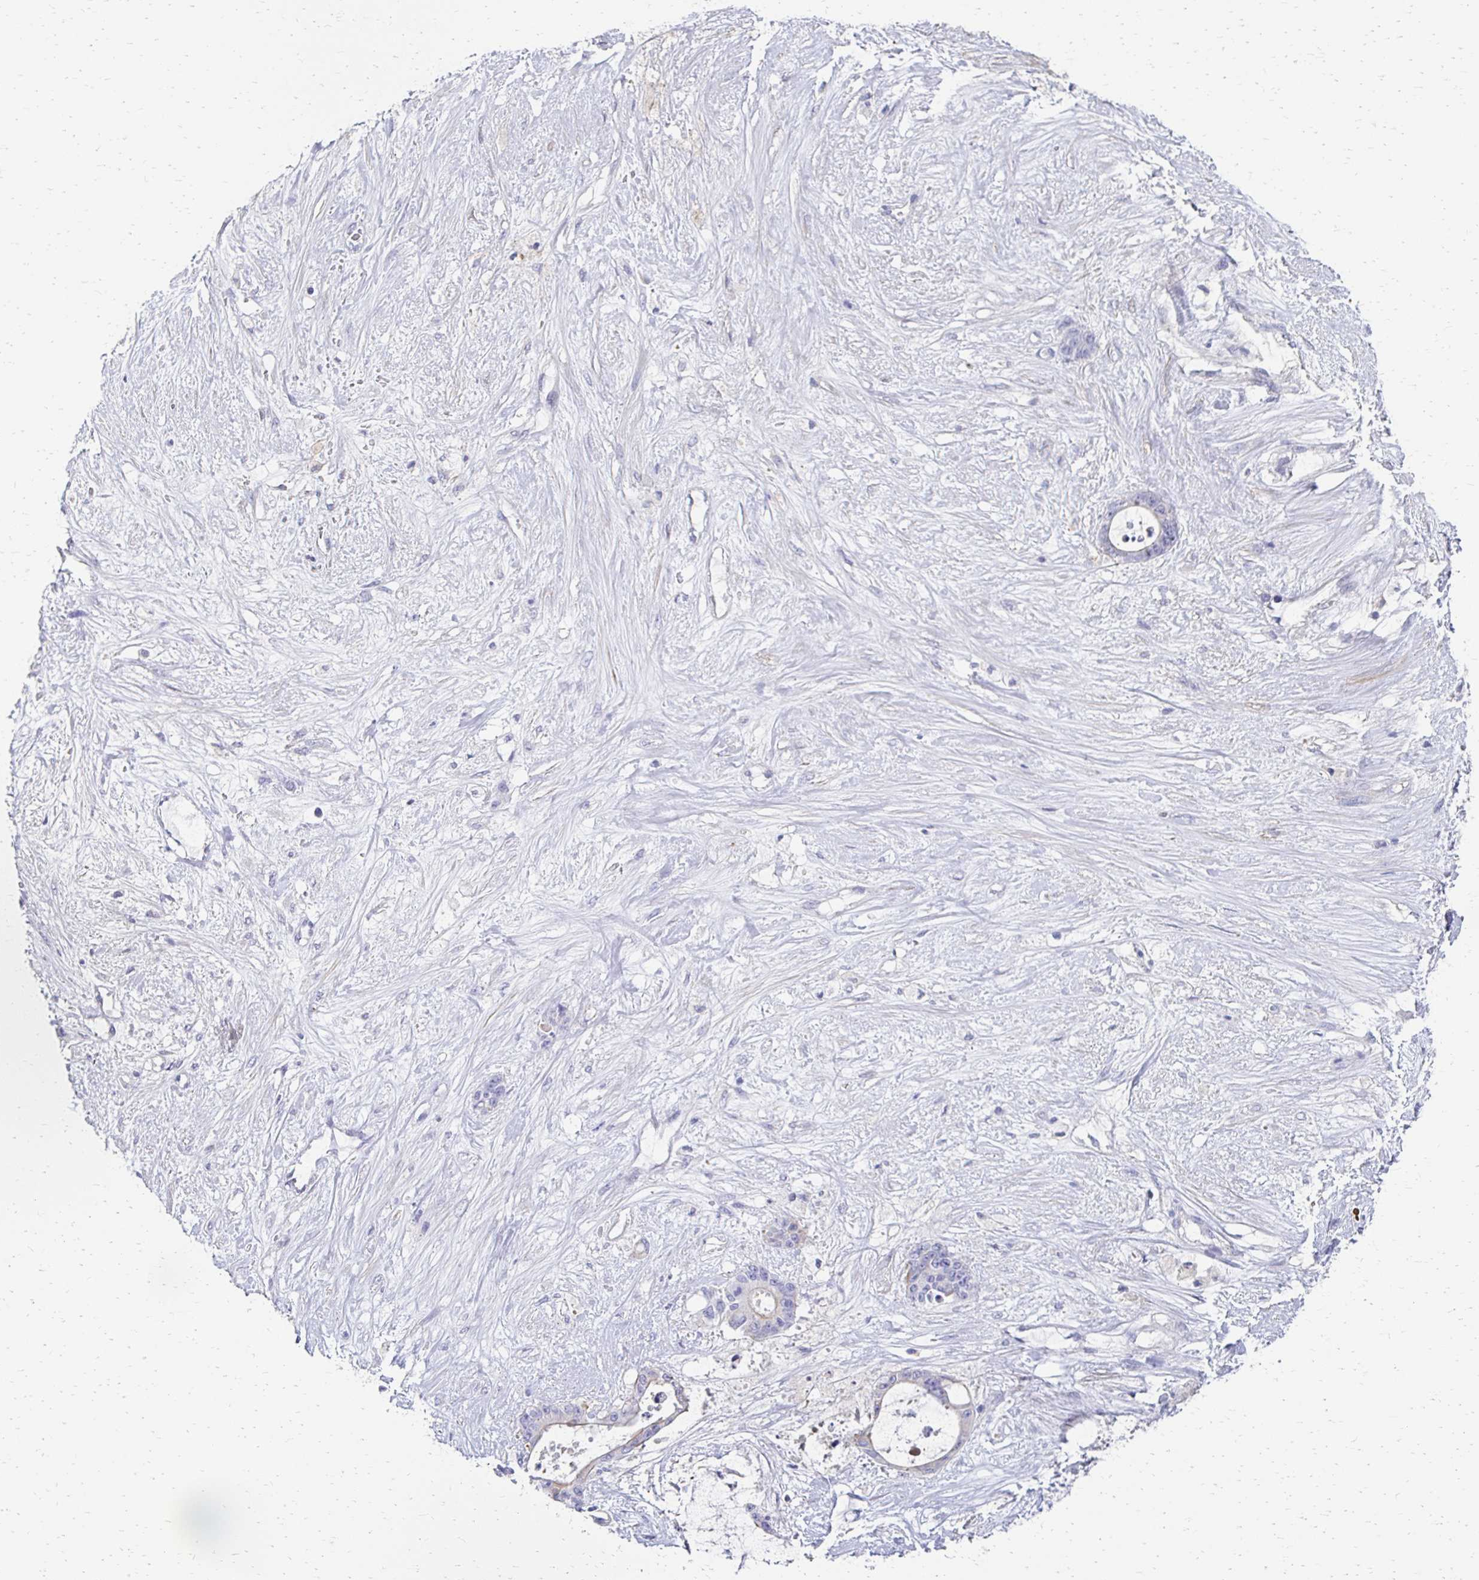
{"staining": {"intensity": "negative", "quantity": "none", "location": "none"}, "tissue": "liver cancer", "cell_type": "Tumor cells", "image_type": "cancer", "snomed": [{"axis": "morphology", "description": "Normal tissue, NOS"}, {"axis": "morphology", "description": "Cholangiocarcinoma"}, {"axis": "topography", "description": "Liver"}, {"axis": "topography", "description": "Peripheral nerve tissue"}], "caption": "Immunohistochemical staining of human liver cholangiocarcinoma demonstrates no significant expression in tumor cells. (DAB (3,3'-diaminobenzidine) immunohistochemistry (IHC), high magnification).", "gene": "AKAP6", "patient": {"sex": "female", "age": 73}}